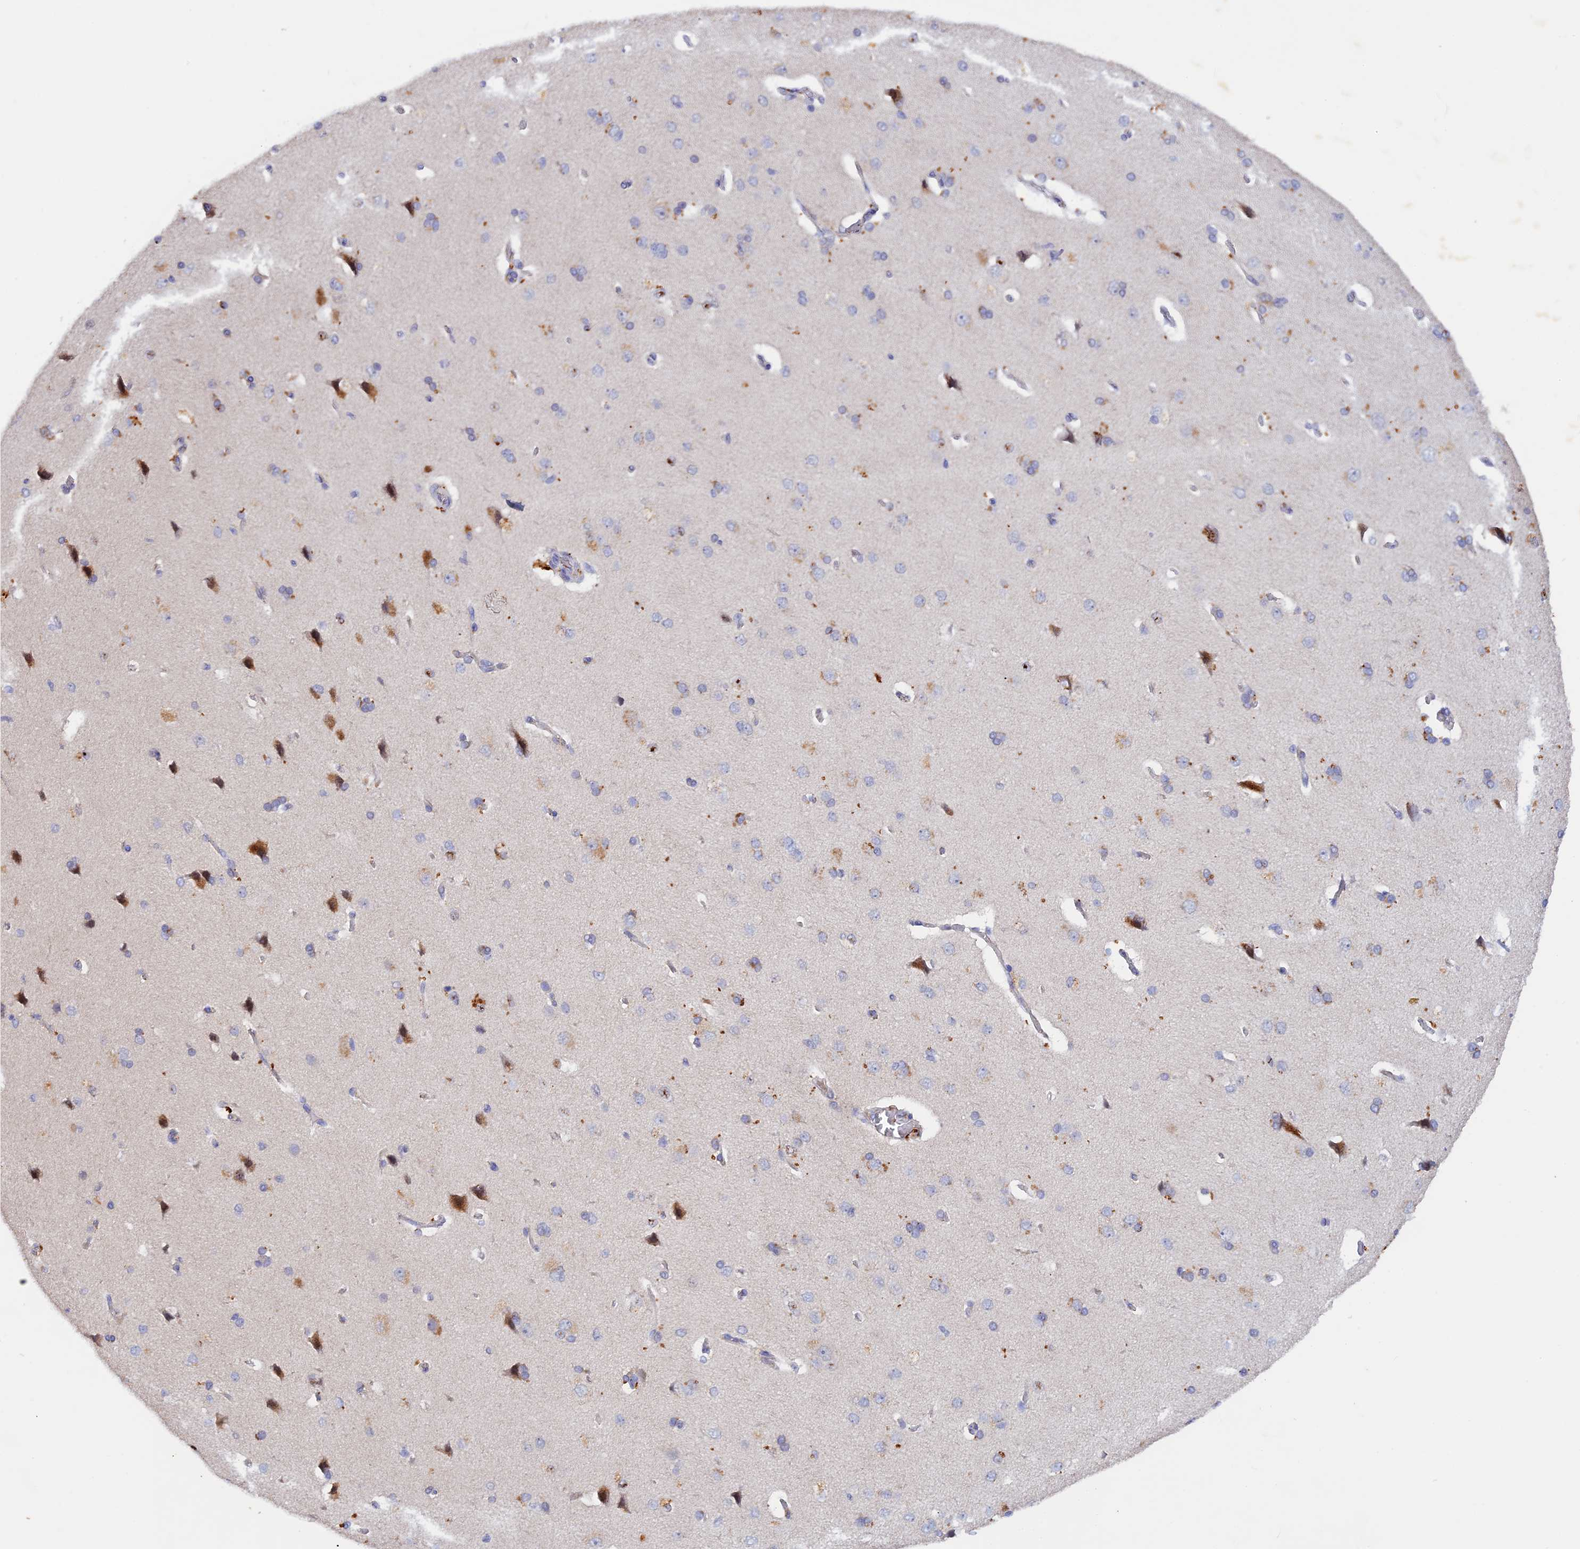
{"staining": {"intensity": "weak", "quantity": "25%-75%", "location": "cytoplasmic/membranous"}, "tissue": "cerebral cortex", "cell_type": "Endothelial cells", "image_type": "normal", "snomed": [{"axis": "morphology", "description": "Normal tissue, NOS"}, {"axis": "topography", "description": "Cerebral cortex"}], "caption": "Immunohistochemical staining of benign cerebral cortex demonstrates weak cytoplasmic/membranous protein staining in approximately 25%-75% of endothelial cells. (DAB (3,3'-diaminobenzidine) IHC, brown staining for protein, blue staining for nuclei).", "gene": "GK5", "patient": {"sex": "male", "age": 62}}